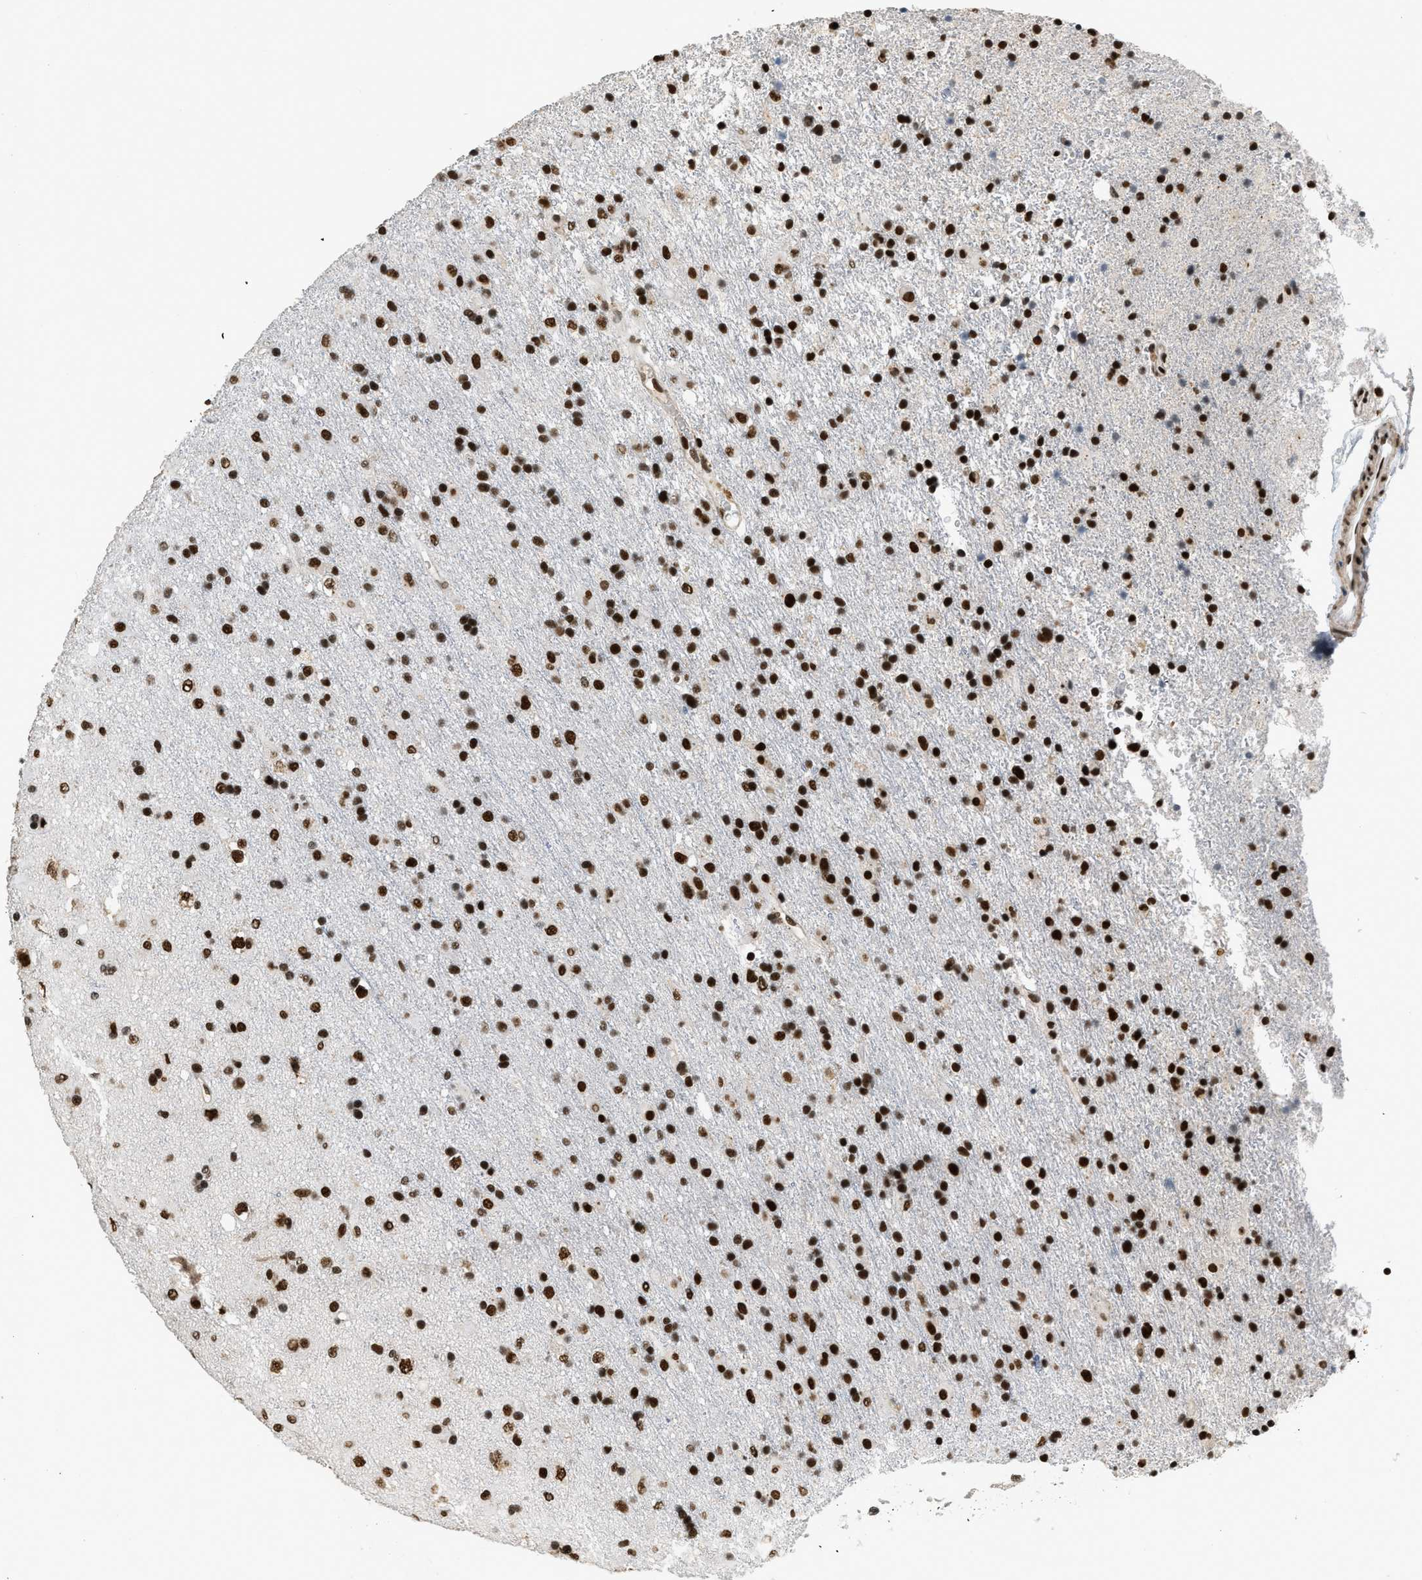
{"staining": {"intensity": "strong", "quantity": ">75%", "location": "nuclear"}, "tissue": "glioma", "cell_type": "Tumor cells", "image_type": "cancer", "snomed": [{"axis": "morphology", "description": "Glioma, malignant, Low grade"}, {"axis": "topography", "description": "Brain"}], "caption": "Malignant low-grade glioma tissue displays strong nuclear staining in about >75% of tumor cells The staining was performed using DAB to visualize the protein expression in brown, while the nuclei were stained in blue with hematoxylin (Magnification: 20x).", "gene": "SMARCB1", "patient": {"sex": "male", "age": 65}}